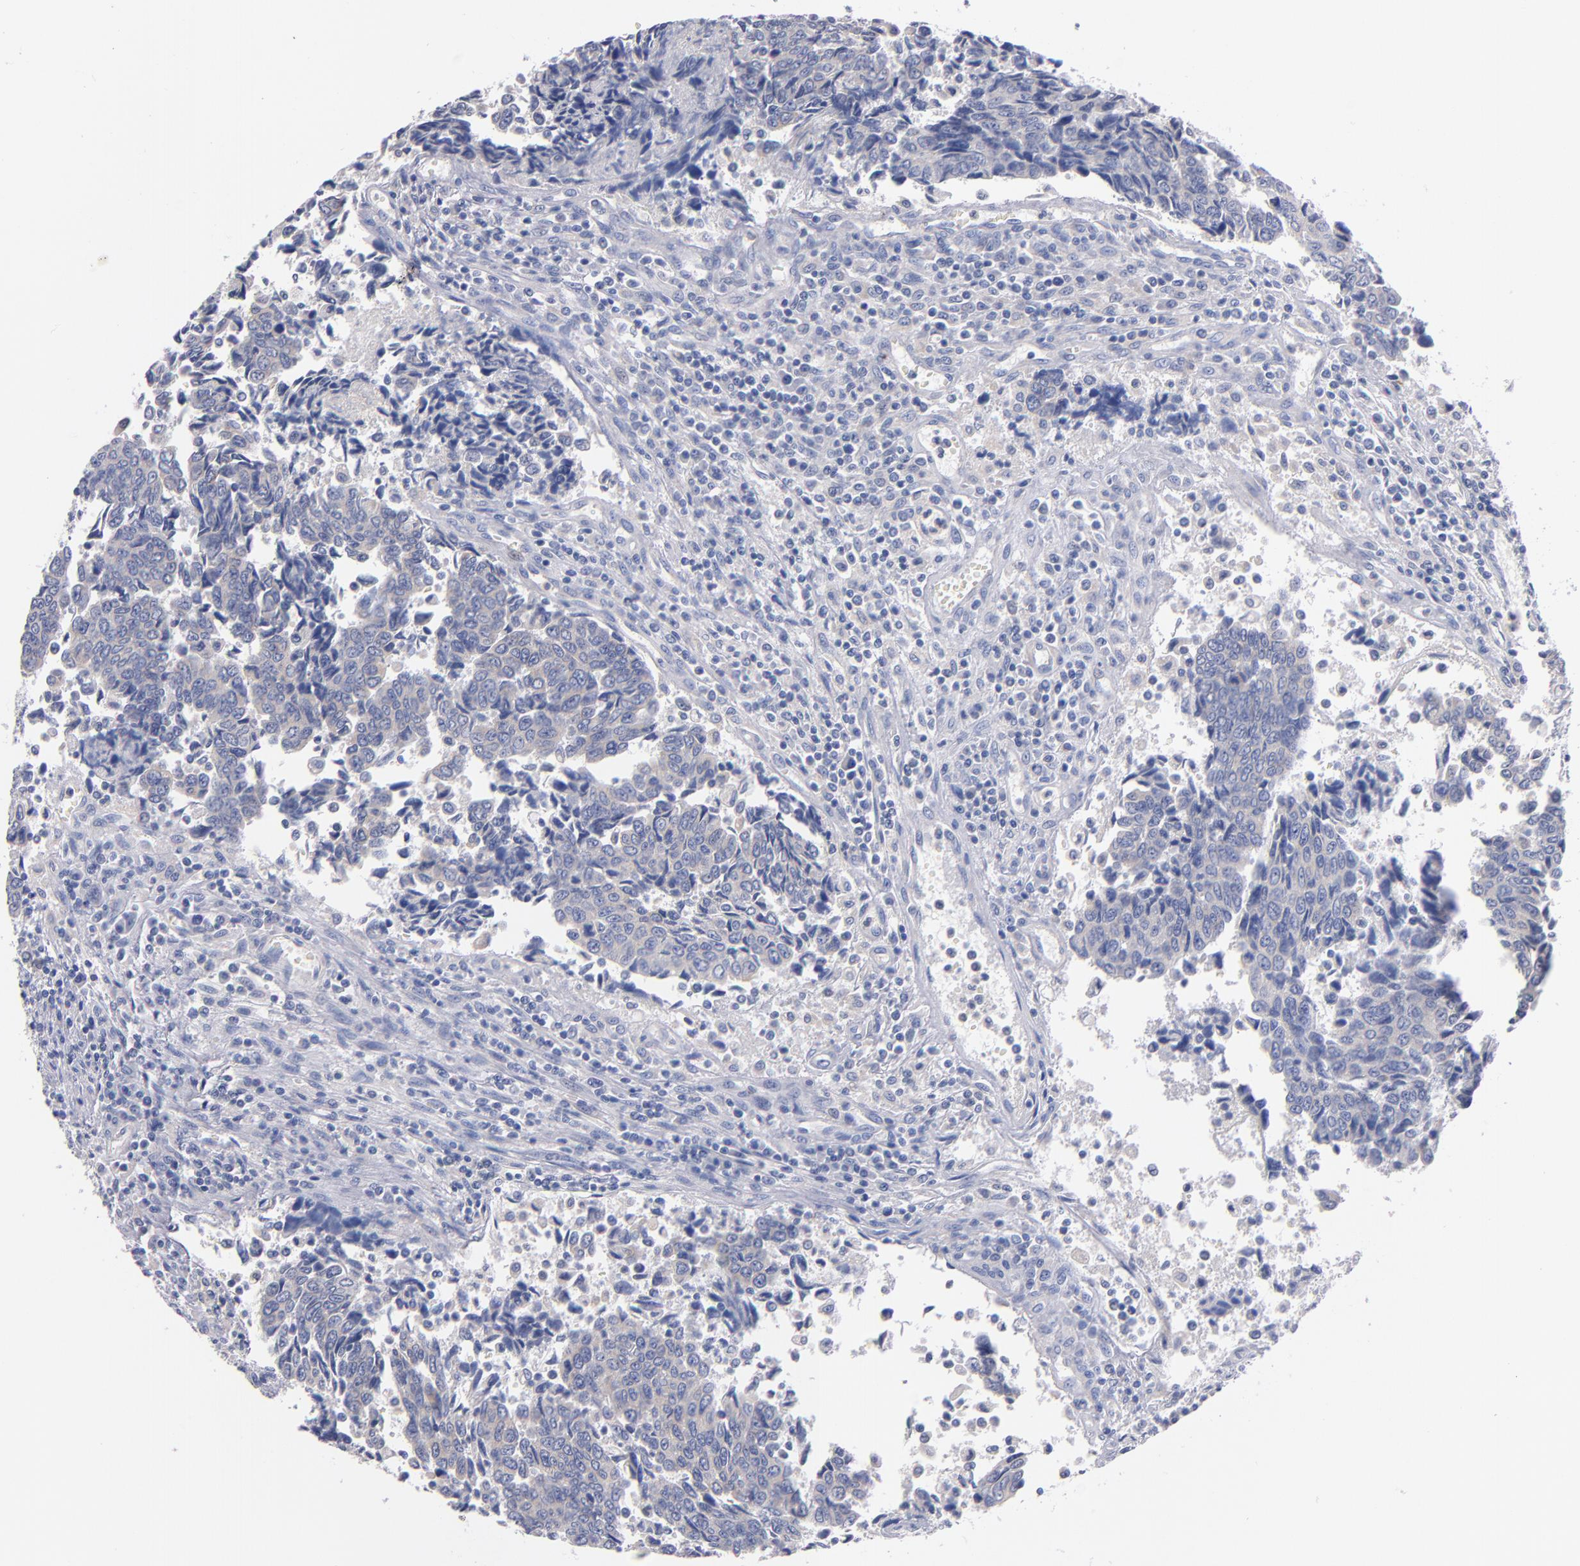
{"staining": {"intensity": "negative", "quantity": "none", "location": "none"}, "tissue": "urothelial cancer", "cell_type": "Tumor cells", "image_type": "cancer", "snomed": [{"axis": "morphology", "description": "Urothelial carcinoma, High grade"}, {"axis": "topography", "description": "Urinary bladder"}], "caption": "Immunohistochemistry histopathology image of neoplastic tissue: urothelial cancer stained with DAB (3,3'-diaminobenzidine) displays no significant protein expression in tumor cells.", "gene": "CNTNAP2", "patient": {"sex": "male", "age": 86}}